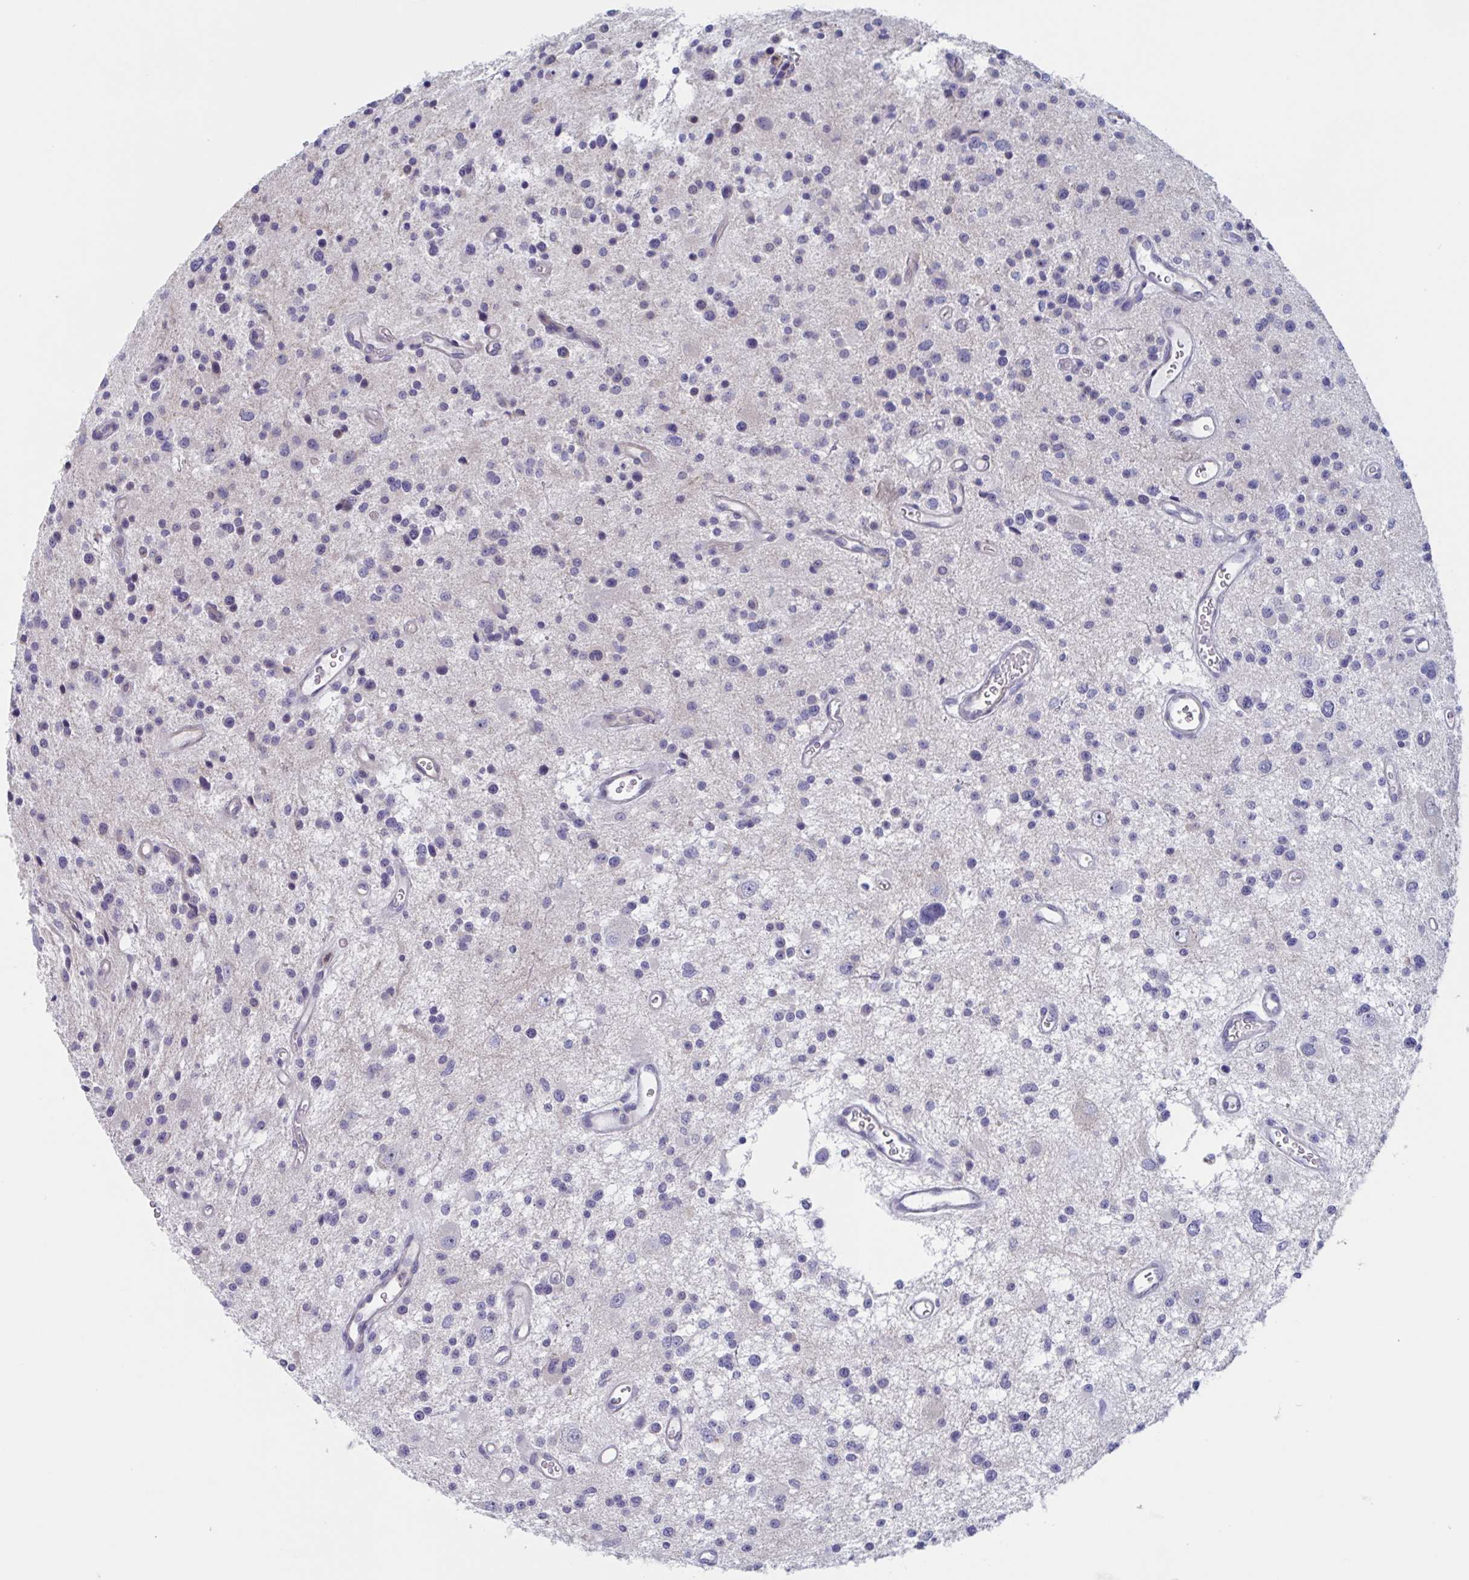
{"staining": {"intensity": "negative", "quantity": "none", "location": "none"}, "tissue": "glioma", "cell_type": "Tumor cells", "image_type": "cancer", "snomed": [{"axis": "morphology", "description": "Glioma, malignant, Low grade"}, {"axis": "topography", "description": "Brain"}], "caption": "This histopathology image is of glioma stained with immunohistochemistry to label a protein in brown with the nuclei are counter-stained blue. There is no positivity in tumor cells.", "gene": "ST14", "patient": {"sex": "male", "age": 43}}